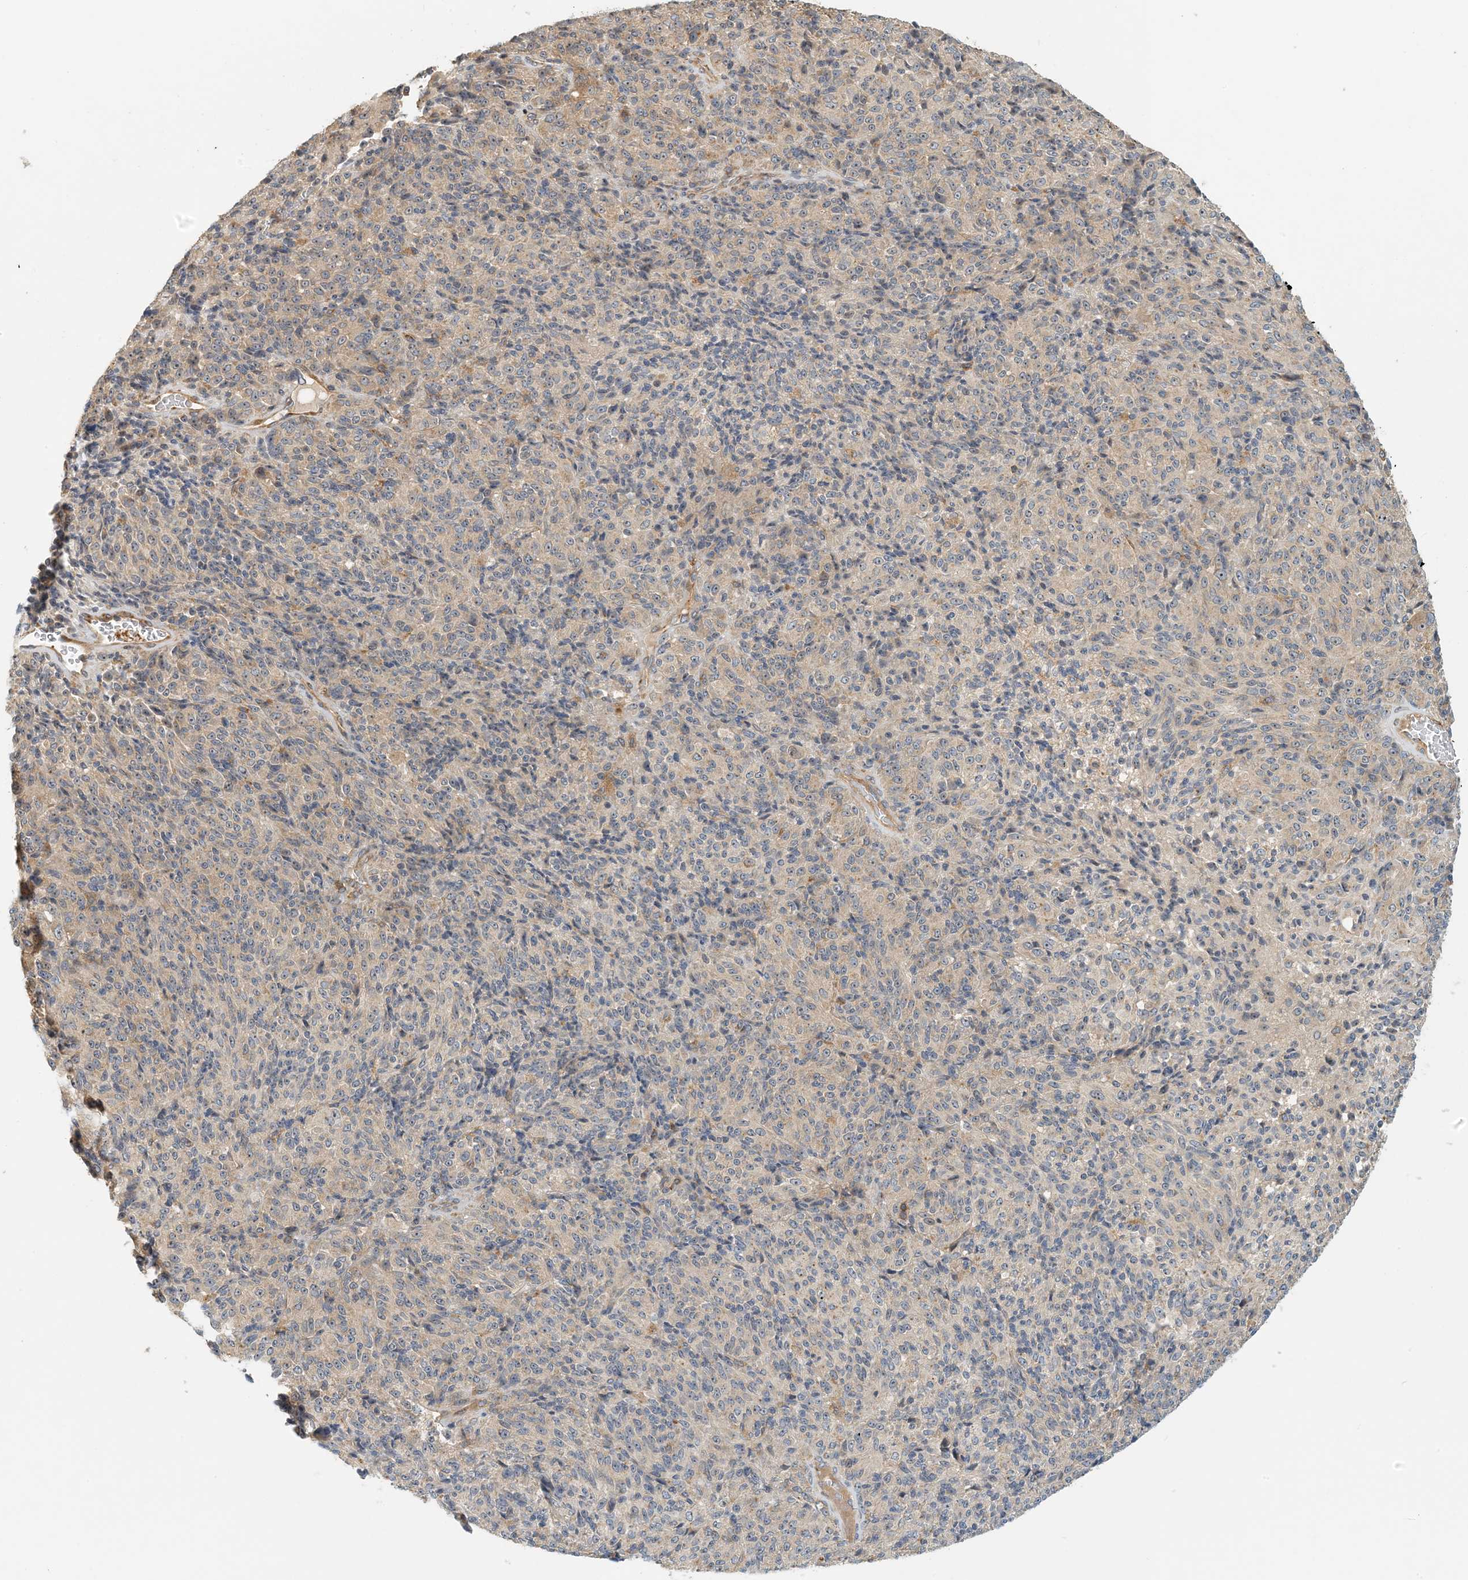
{"staining": {"intensity": "negative", "quantity": "none", "location": "none"}, "tissue": "melanoma", "cell_type": "Tumor cells", "image_type": "cancer", "snomed": [{"axis": "morphology", "description": "Malignant melanoma, Metastatic site"}, {"axis": "topography", "description": "Brain"}], "caption": "An immunohistochemistry photomicrograph of malignant melanoma (metastatic site) is shown. There is no staining in tumor cells of malignant melanoma (metastatic site). (Stains: DAB immunohistochemistry (IHC) with hematoxylin counter stain, Microscopy: brightfield microscopy at high magnification).", "gene": "COLEC11", "patient": {"sex": "female", "age": 56}}